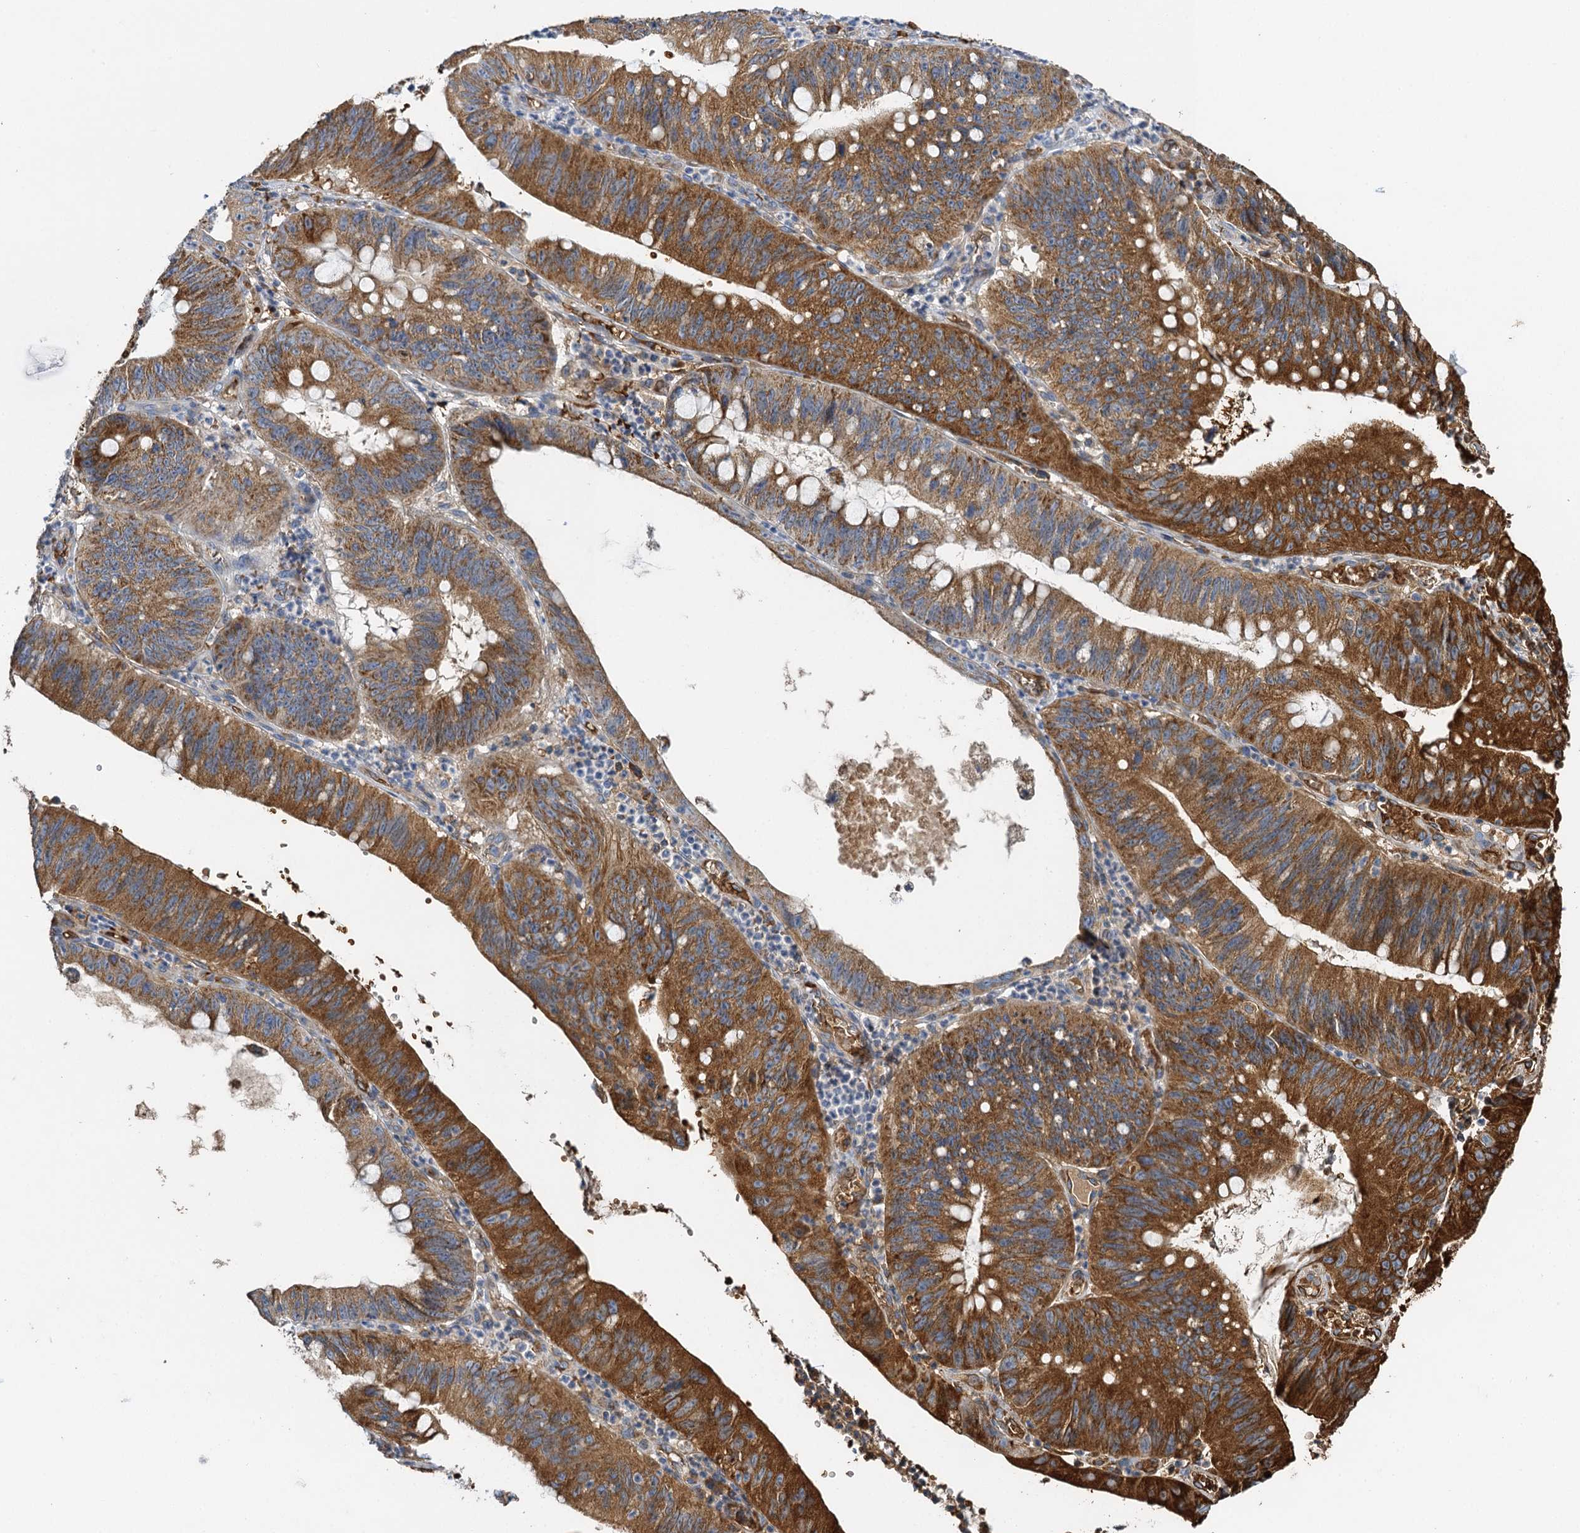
{"staining": {"intensity": "moderate", "quantity": ">75%", "location": "cytoplasmic/membranous"}, "tissue": "stomach cancer", "cell_type": "Tumor cells", "image_type": "cancer", "snomed": [{"axis": "morphology", "description": "Adenocarcinoma, NOS"}, {"axis": "topography", "description": "Stomach"}], "caption": "A high-resolution histopathology image shows immunohistochemistry (IHC) staining of stomach cancer (adenocarcinoma), which displays moderate cytoplasmic/membranous positivity in about >75% of tumor cells.", "gene": "BCS1L", "patient": {"sex": "male", "age": 59}}